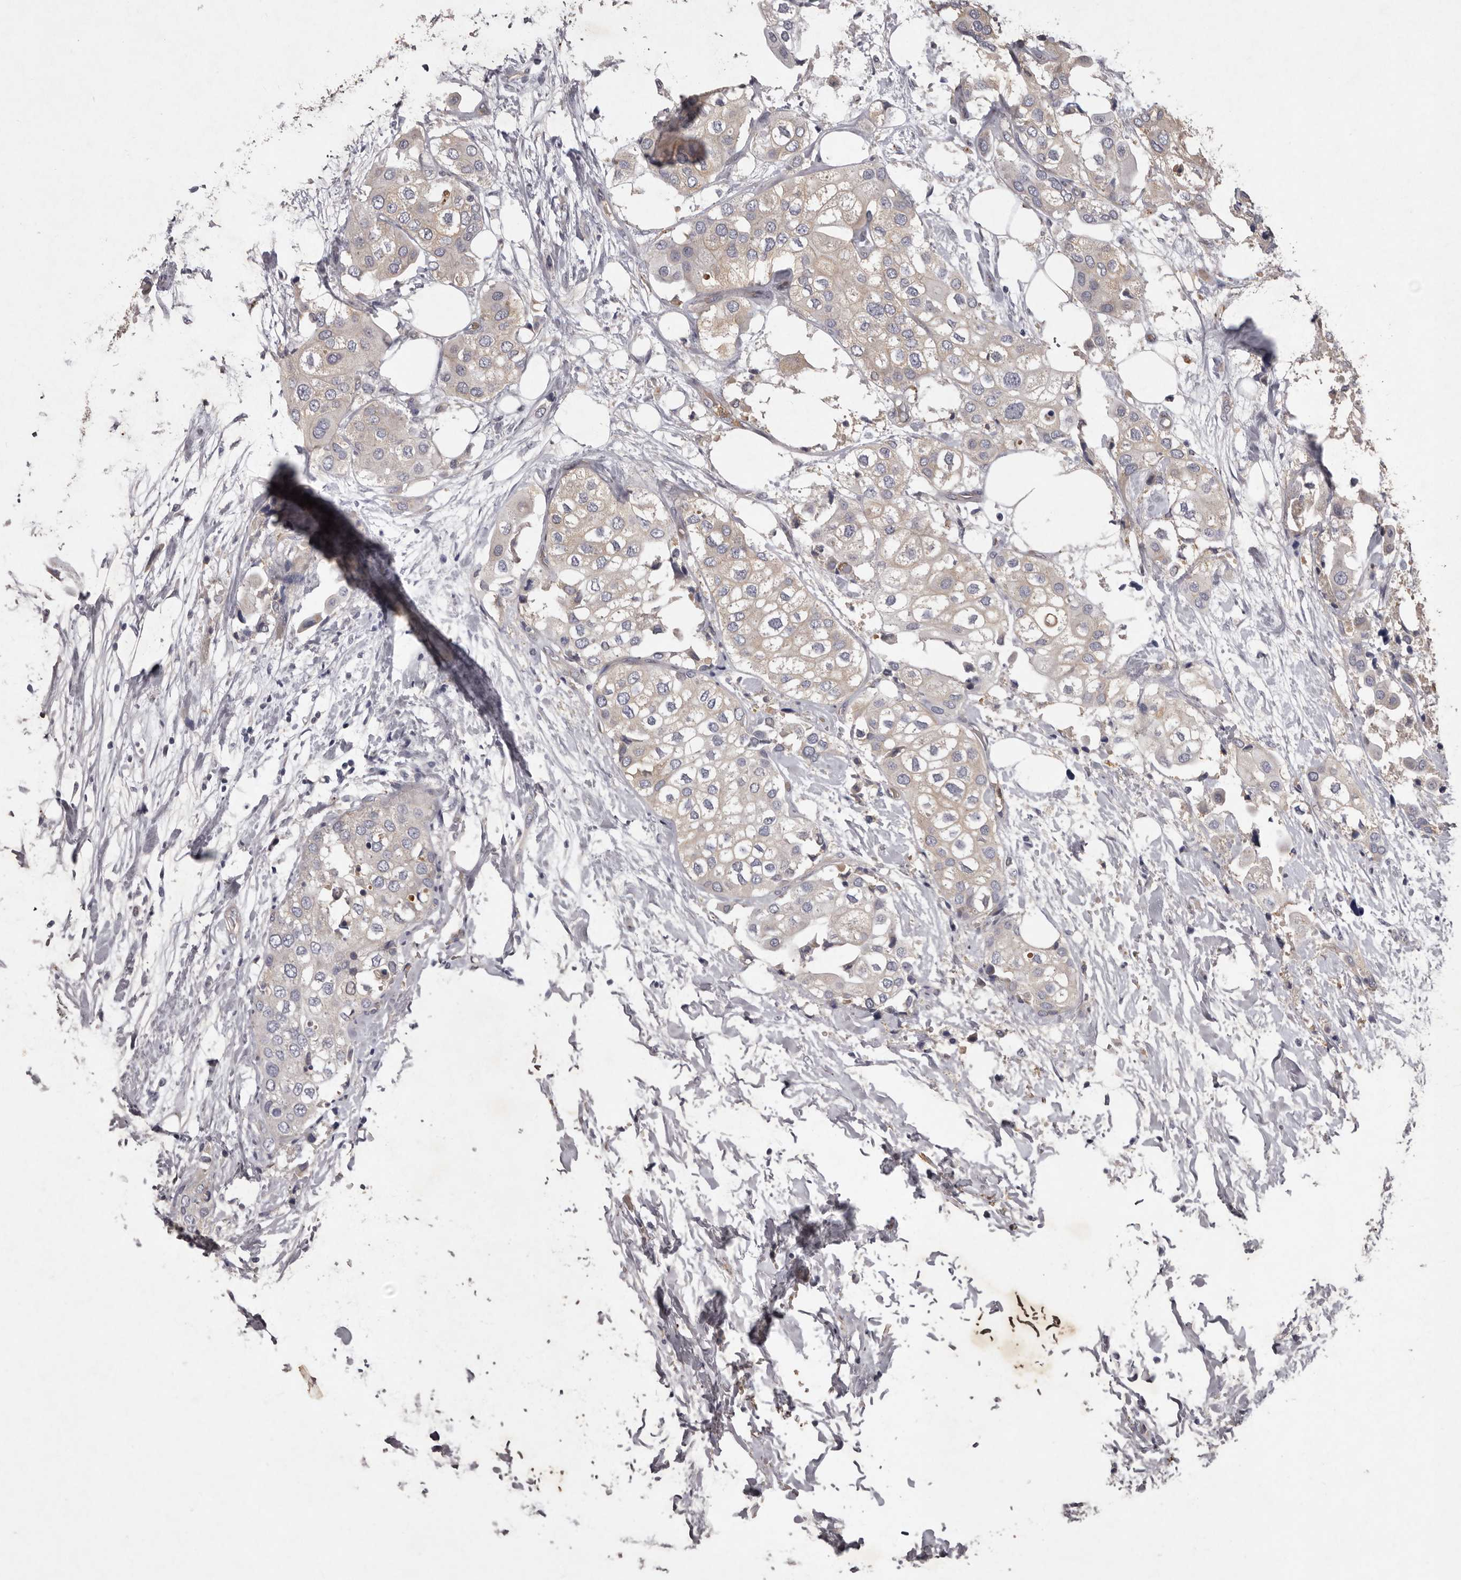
{"staining": {"intensity": "weak", "quantity": "25%-75%", "location": "cytoplasmic/membranous"}, "tissue": "urothelial cancer", "cell_type": "Tumor cells", "image_type": "cancer", "snomed": [{"axis": "morphology", "description": "Urothelial carcinoma, High grade"}, {"axis": "topography", "description": "Urinary bladder"}], "caption": "This image shows immunohistochemistry (IHC) staining of urothelial carcinoma (high-grade), with low weak cytoplasmic/membranous expression in about 25%-75% of tumor cells.", "gene": "NKAIN4", "patient": {"sex": "male", "age": 64}}